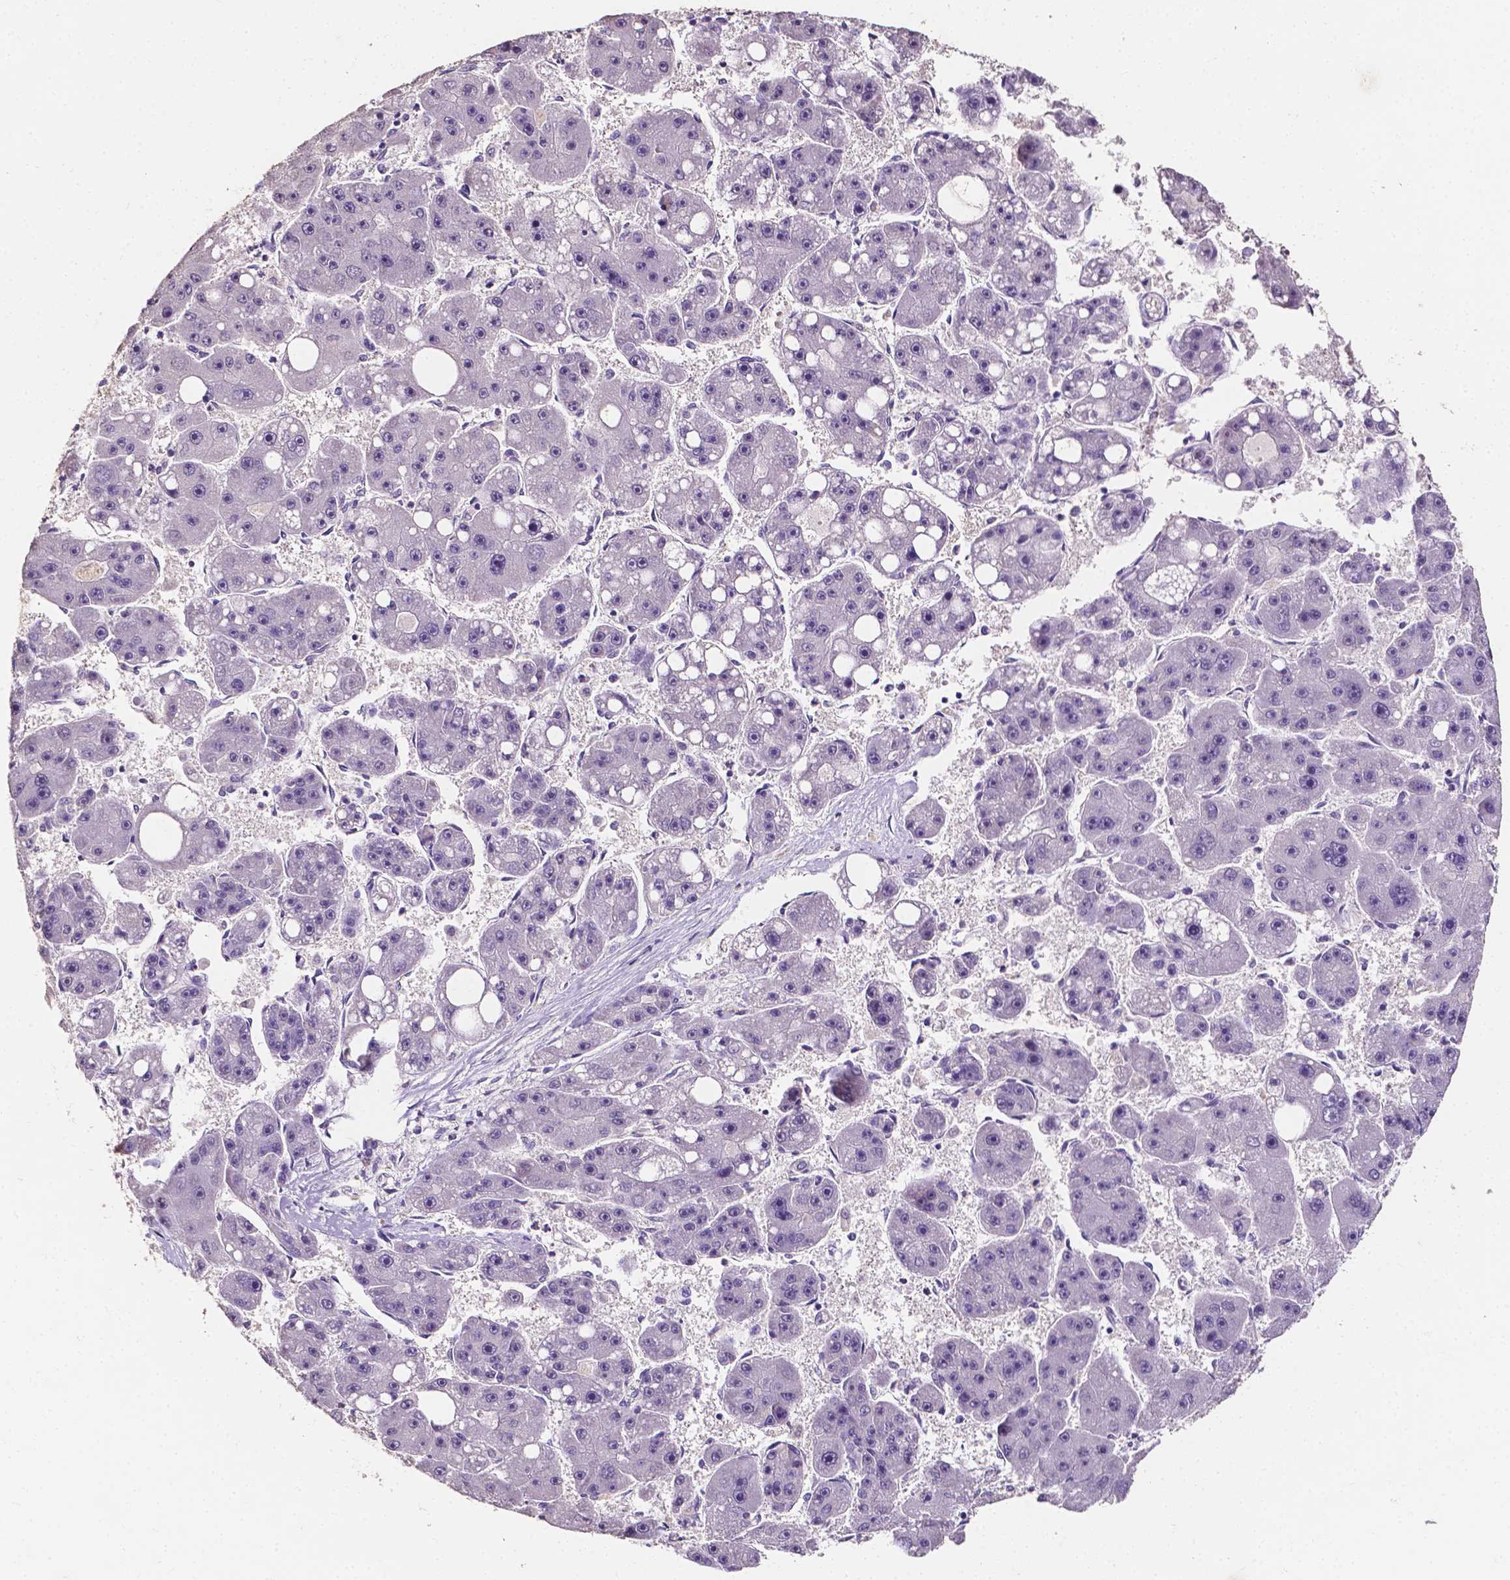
{"staining": {"intensity": "negative", "quantity": "none", "location": "none"}, "tissue": "liver cancer", "cell_type": "Tumor cells", "image_type": "cancer", "snomed": [{"axis": "morphology", "description": "Carcinoma, Hepatocellular, NOS"}, {"axis": "topography", "description": "Liver"}], "caption": "There is no significant positivity in tumor cells of liver hepatocellular carcinoma. (DAB (3,3'-diaminobenzidine) IHC visualized using brightfield microscopy, high magnification).", "gene": "PSAT1", "patient": {"sex": "female", "age": 61}}